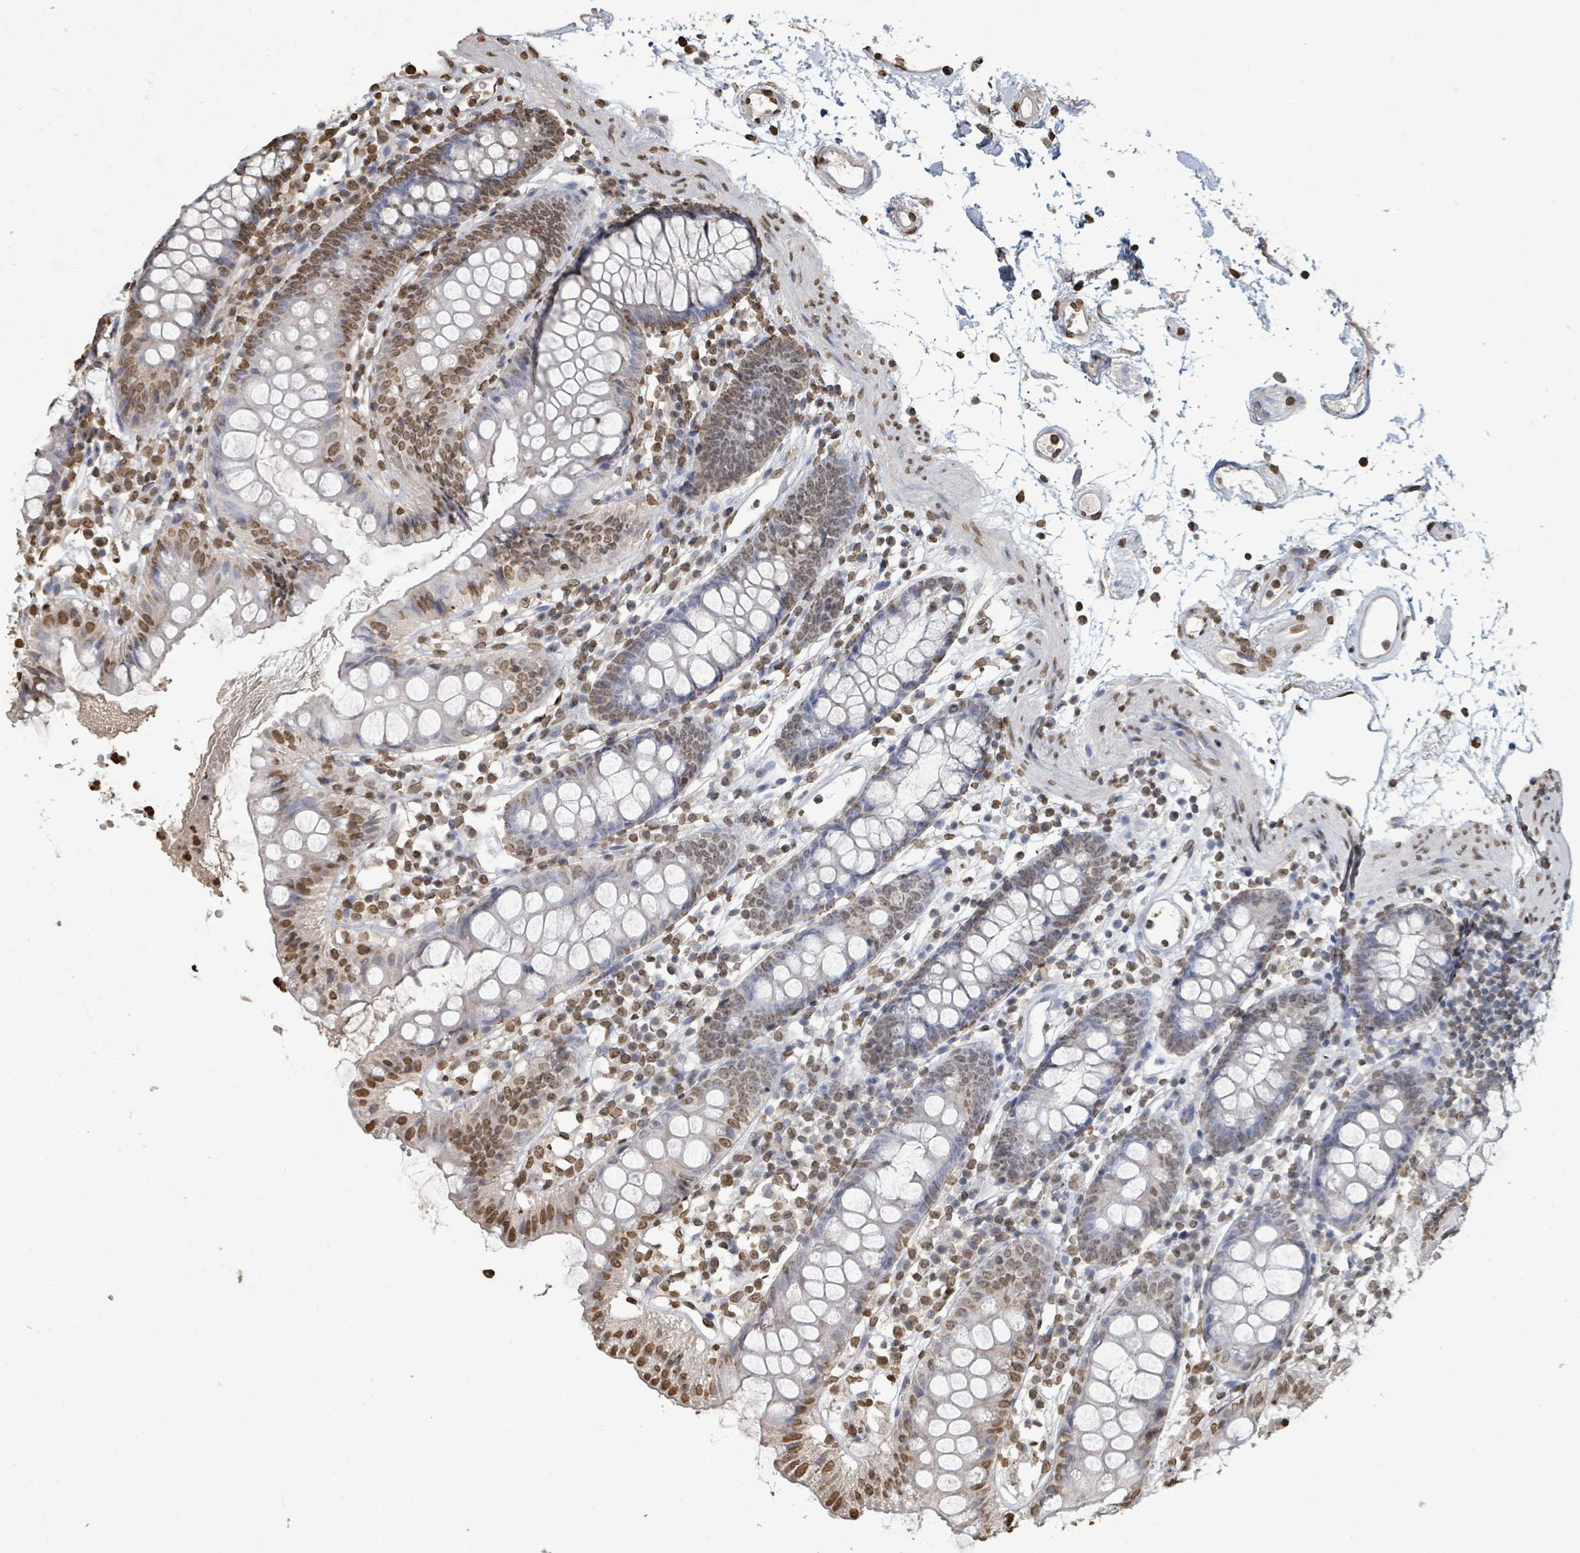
{"staining": {"intensity": "moderate", "quantity": ">75%", "location": "nuclear"}, "tissue": "colon", "cell_type": "Endothelial cells", "image_type": "normal", "snomed": [{"axis": "morphology", "description": "Normal tissue, NOS"}, {"axis": "topography", "description": "Colon"}], "caption": "Immunohistochemical staining of normal colon exhibits medium levels of moderate nuclear expression in about >75% of endothelial cells. Immunohistochemistry stains the protein in brown and the nuclei are stained blue.", "gene": "MRPS12", "patient": {"sex": "female", "age": 84}}